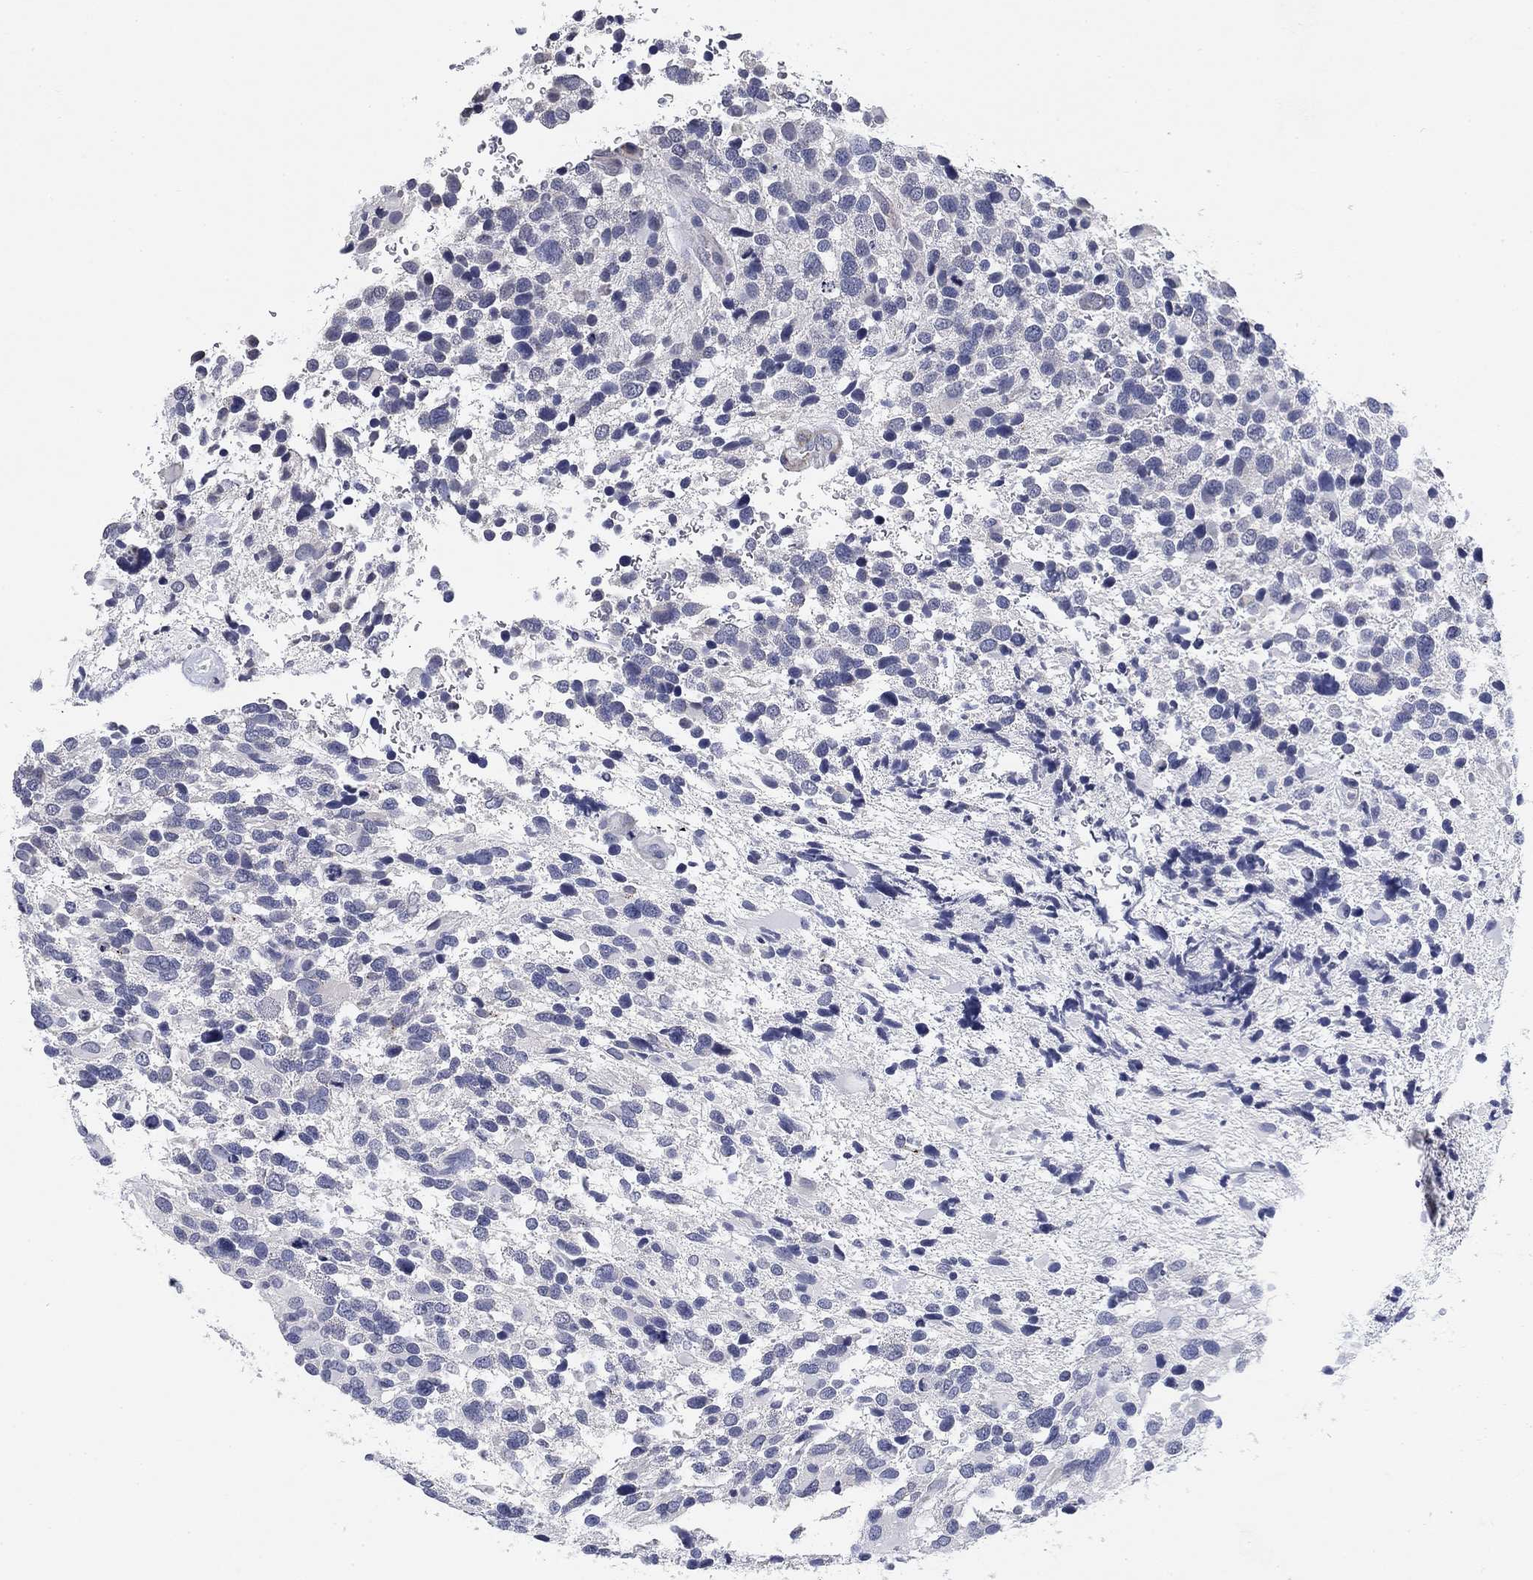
{"staining": {"intensity": "negative", "quantity": "none", "location": "none"}, "tissue": "glioma", "cell_type": "Tumor cells", "image_type": "cancer", "snomed": [{"axis": "morphology", "description": "Glioma, malignant, Low grade"}, {"axis": "topography", "description": "Brain"}], "caption": "DAB (3,3'-diaminobenzidine) immunohistochemical staining of glioma exhibits no significant positivity in tumor cells.", "gene": "OTUB2", "patient": {"sex": "female", "age": 32}}